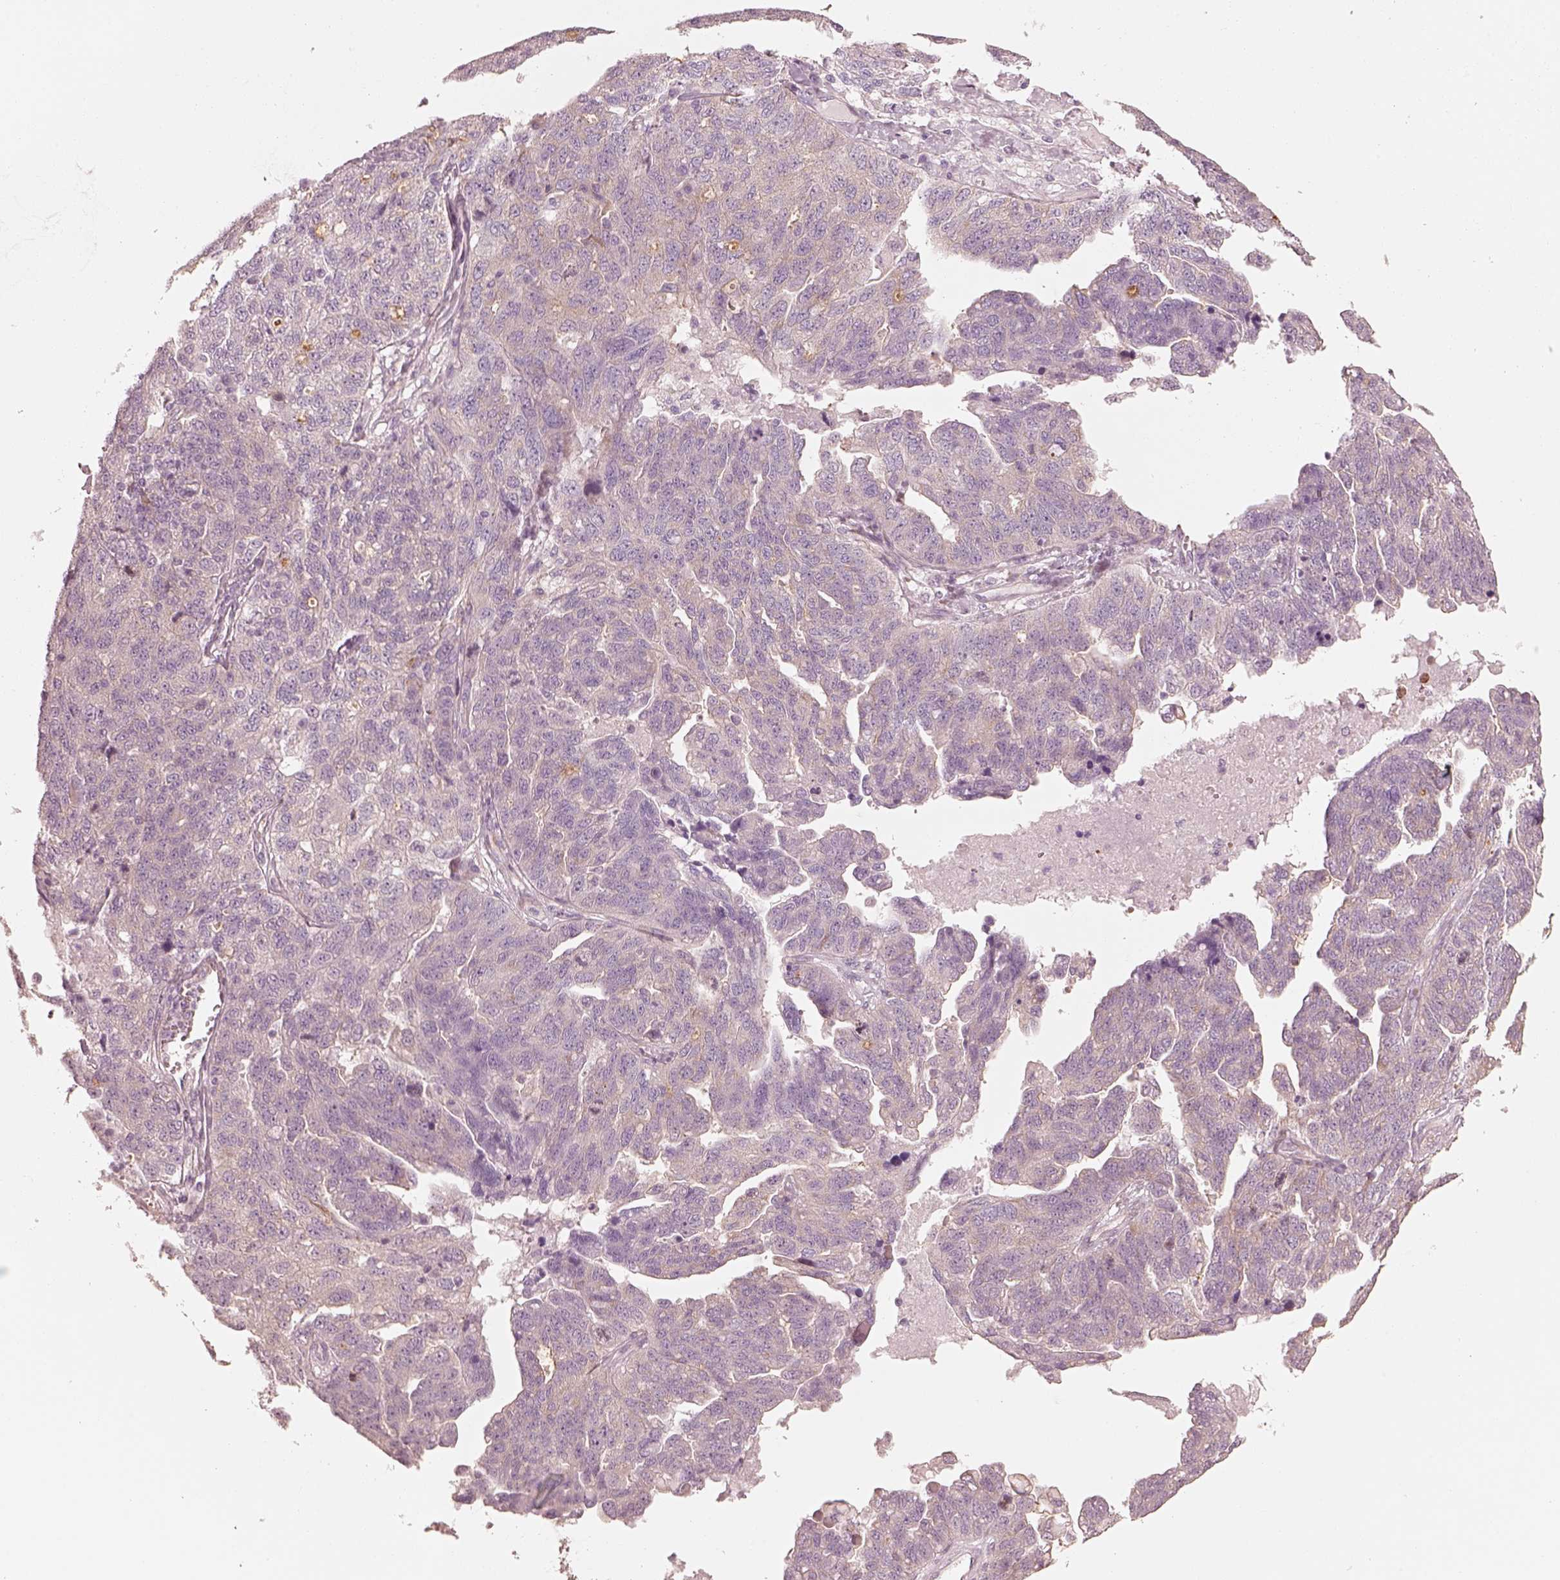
{"staining": {"intensity": "negative", "quantity": "none", "location": "none"}, "tissue": "ovarian cancer", "cell_type": "Tumor cells", "image_type": "cancer", "snomed": [{"axis": "morphology", "description": "Cystadenocarcinoma, serous, NOS"}, {"axis": "topography", "description": "Ovary"}], "caption": "DAB immunohistochemical staining of ovarian cancer displays no significant expression in tumor cells. (DAB (3,3'-diaminobenzidine) immunohistochemistry (IHC) with hematoxylin counter stain).", "gene": "RAB3C", "patient": {"sex": "female", "age": 71}}